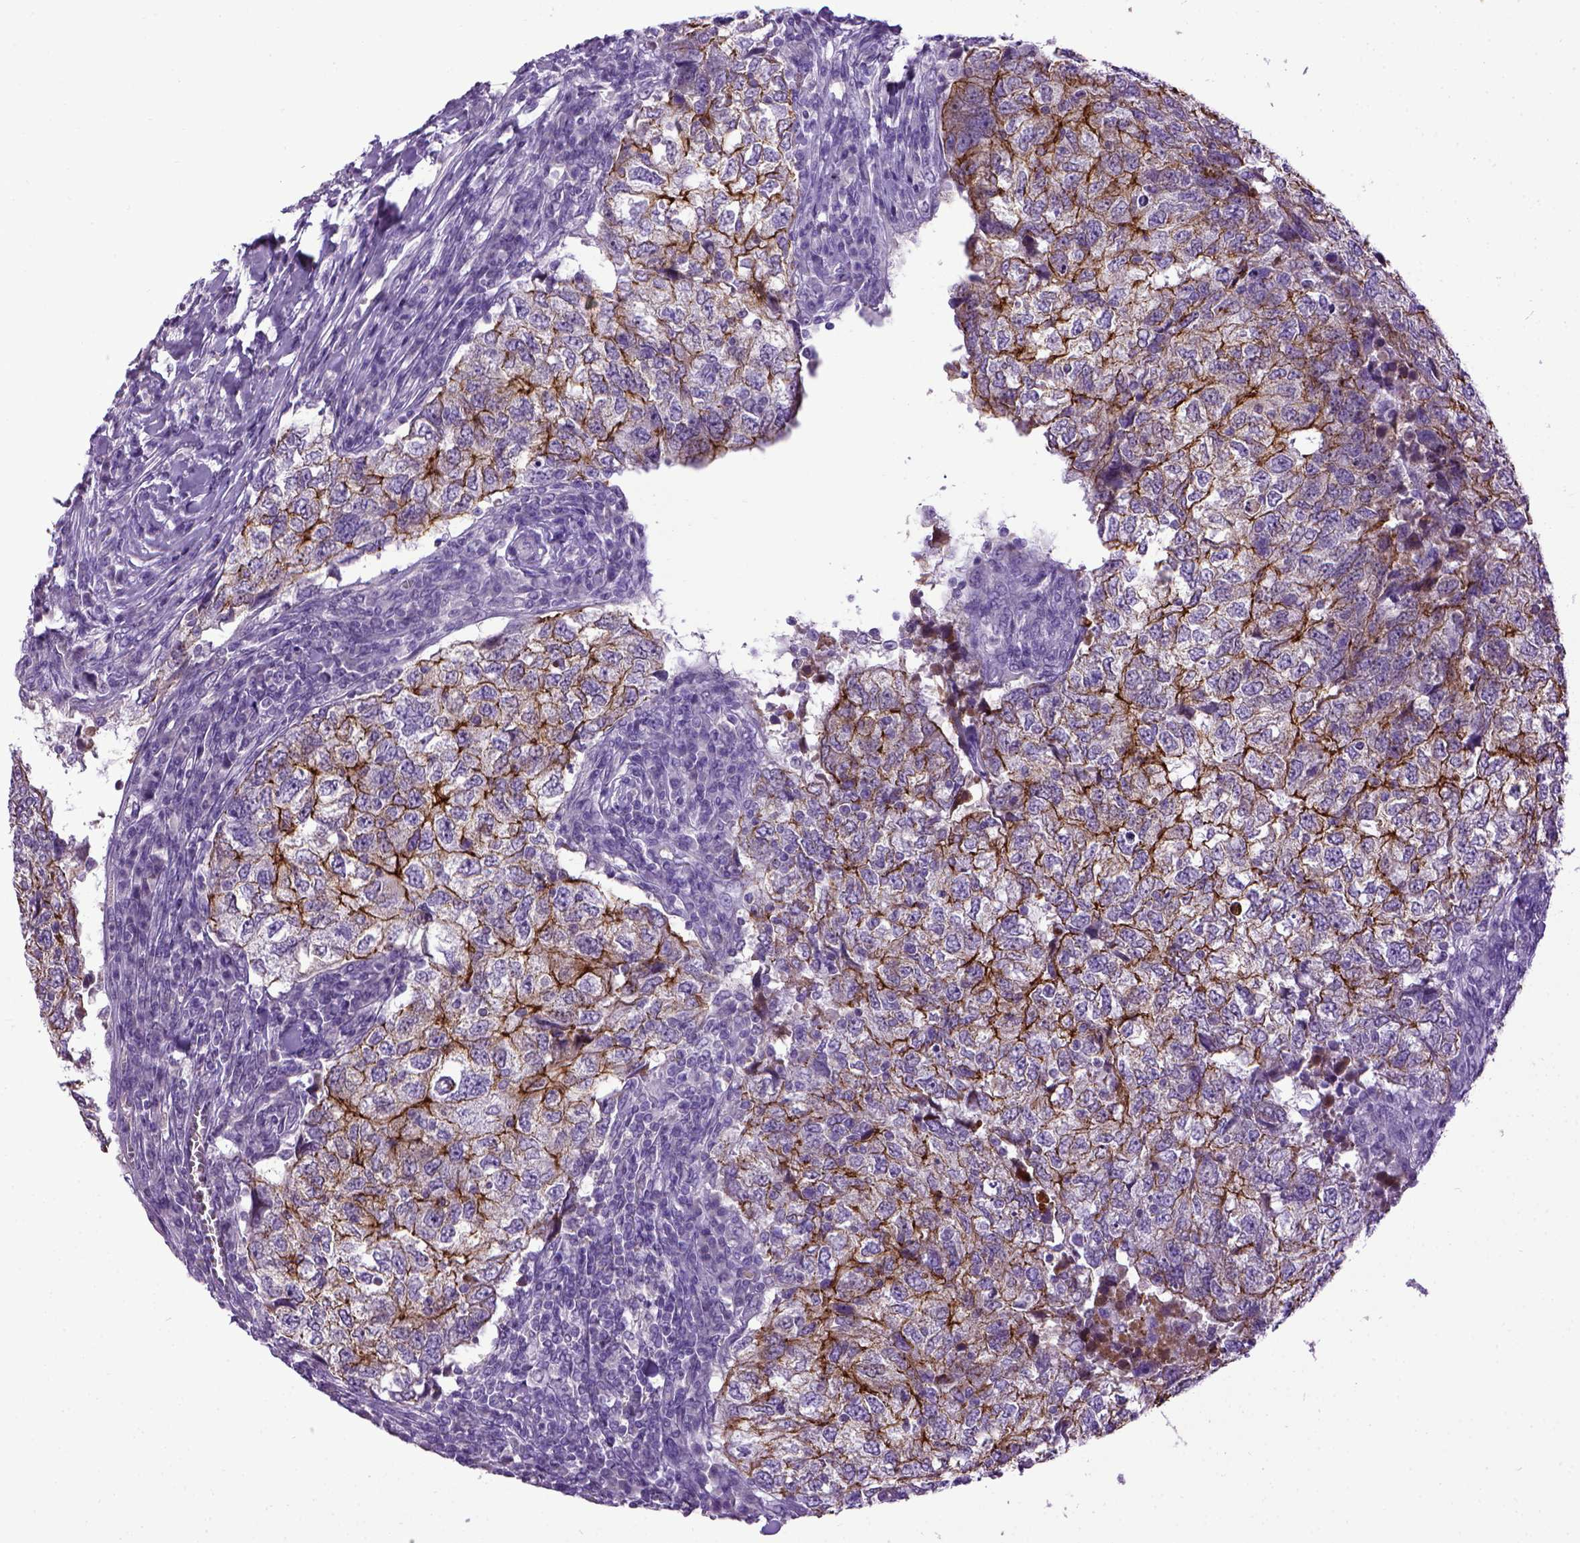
{"staining": {"intensity": "strong", "quantity": "25%-75%", "location": "cytoplasmic/membranous"}, "tissue": "breast cancer", "cell_type": "Tumor cells", "image_type": "cancer", "snomed": [{"axis": "morphology", "description": "Duct carcinoma"}, {"axis": "topography", "description": "Breast"}], "caption": "The histopathology image demonstrates staining of invasive ductal carcinoma (breast), revealing strong cytoplasmic/membranous protein expression (brown color) within tumor cells. (IHC, brightfield microscopy, high magnification).", "gene": "CDH1", "patient": {"sex": "female", "age": 30}}